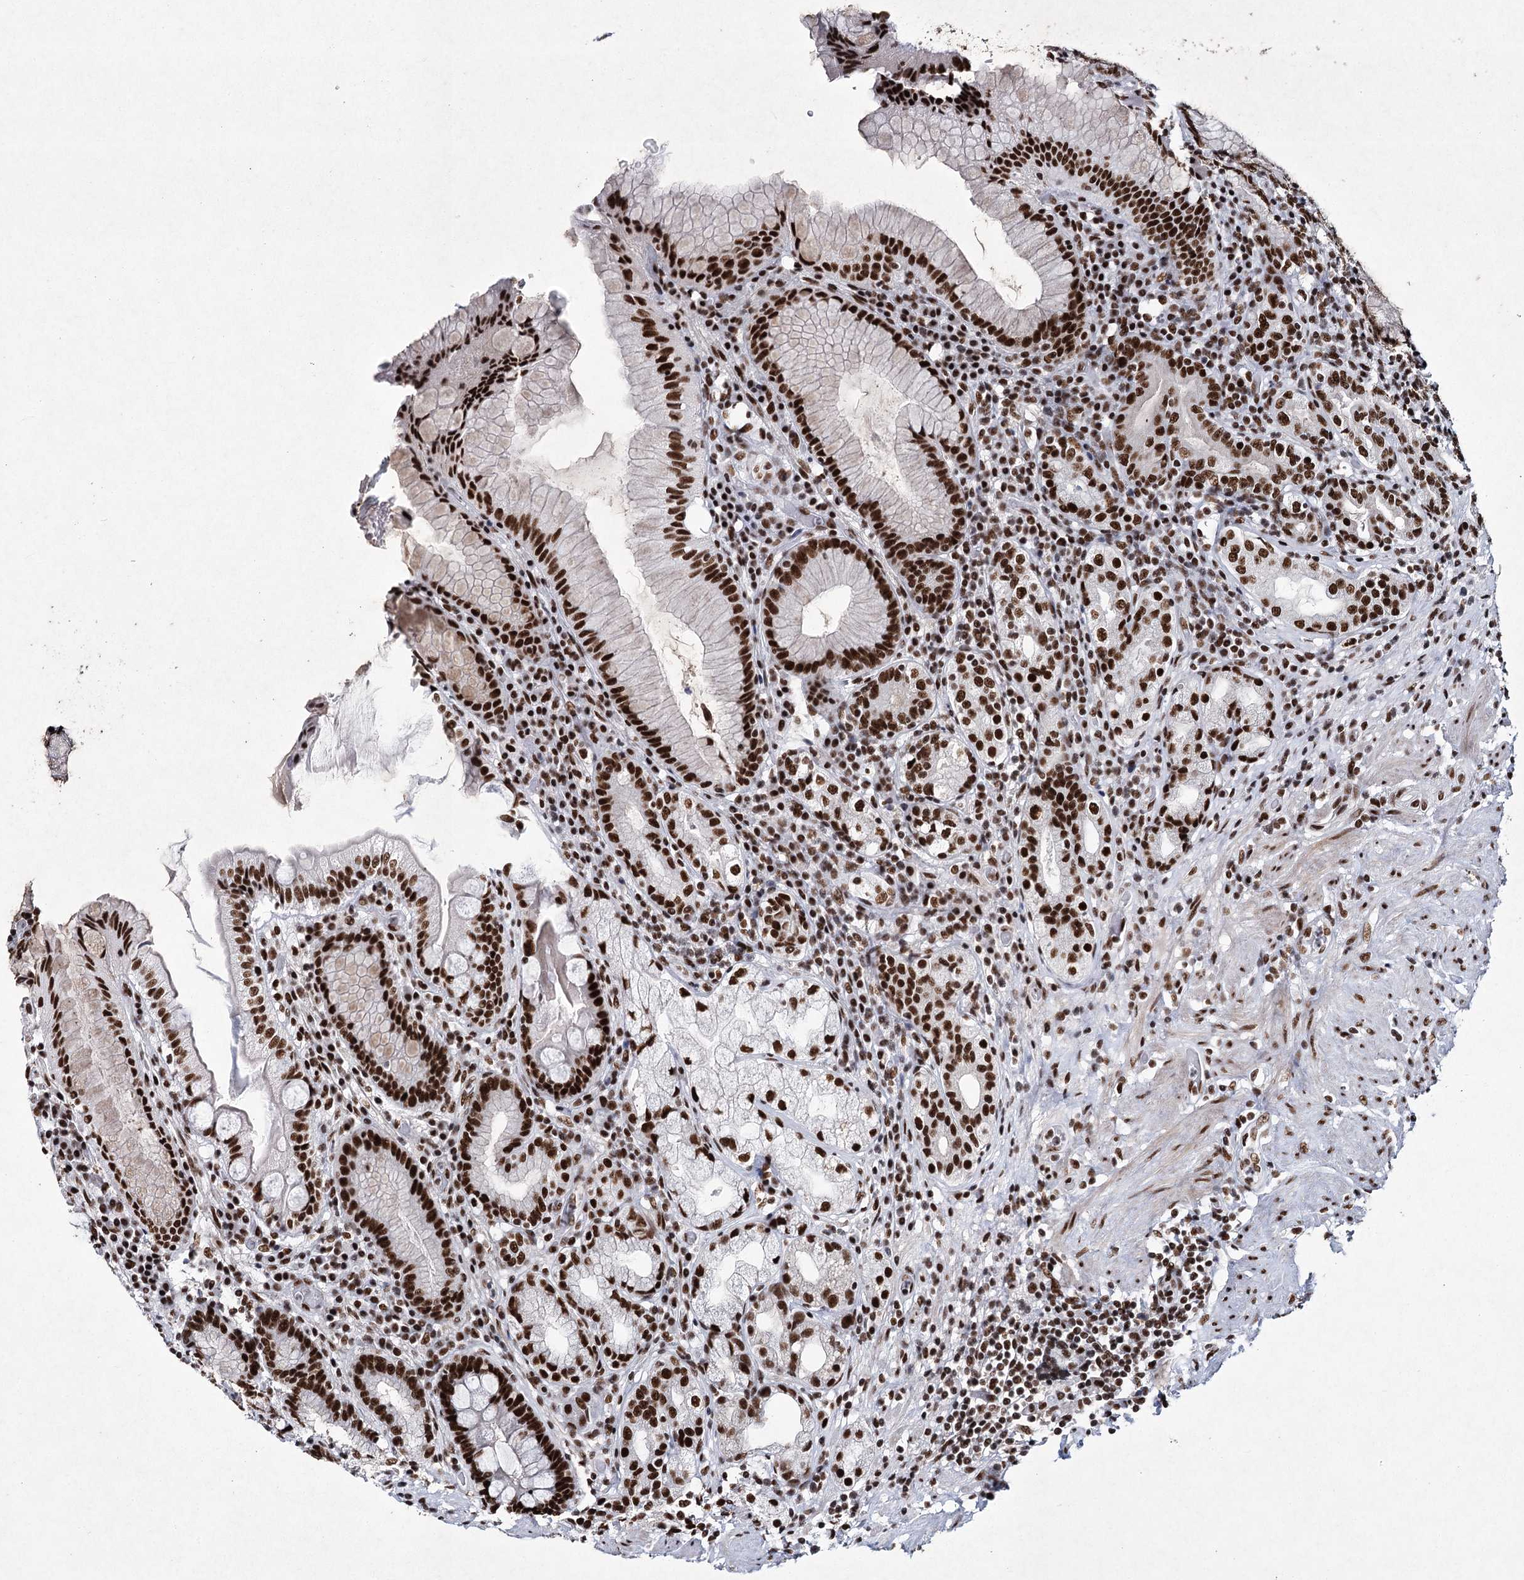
{"staining": {"intensity": "strong", "quantity": ">75%", "location": "nuclear"}, "tissue": "stomach", "cell_type": "Glandular cells", "image_type": "normal", "snomed": [{"axis": "morphology", "description": "Normal tissue, NOS"}, {"axis": "topography", "description": "Stomach, upper"}, {"axis": "topography", "description": "Stomach, lower"}], "caption": "This is a photomicrograph of immunohistochemistry (IHC) staining of benign stomach, which shows strong expression in the nuclear of glandular cells.", "gene": "SCAF8", "patient": {"sex": "female", "age": 76}}